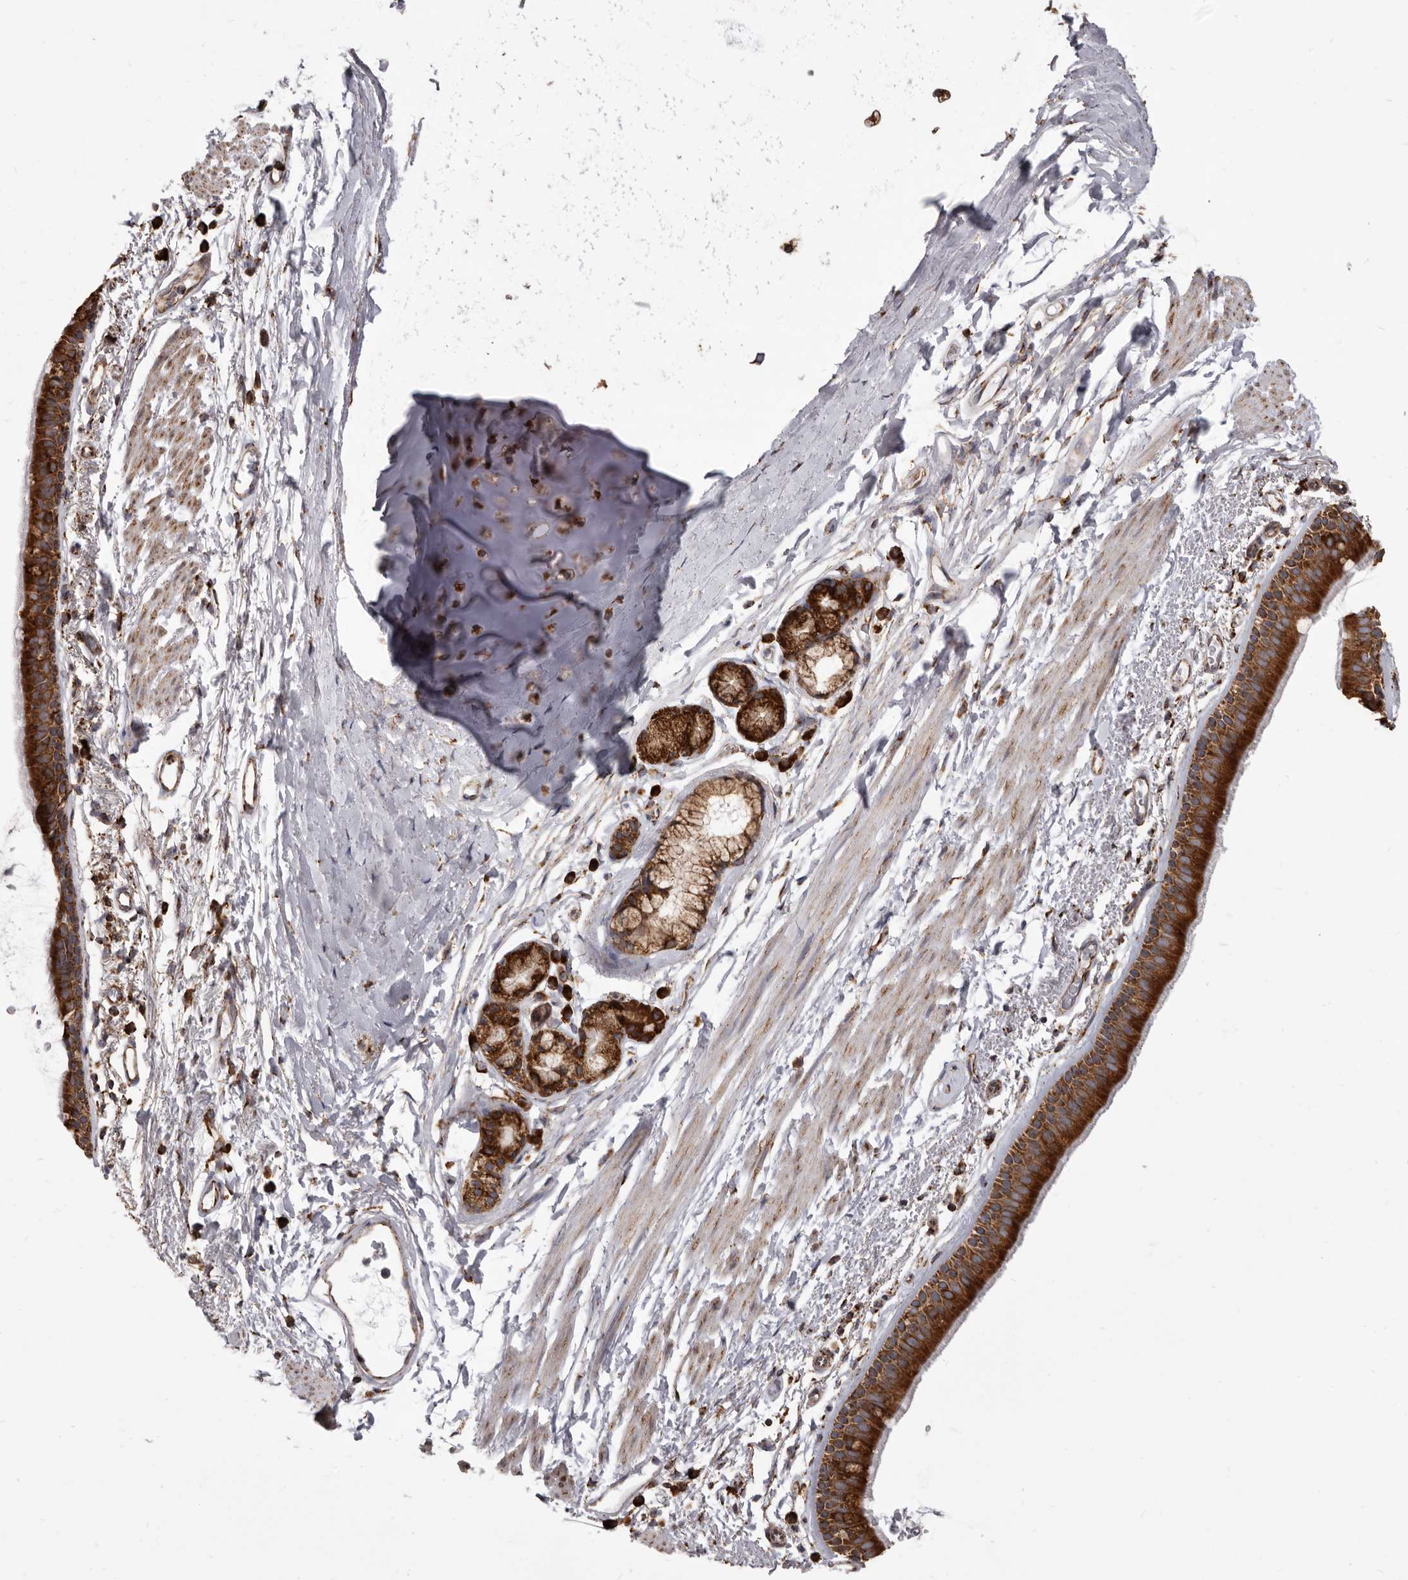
{"staining": {"intensity": "strong", "quantity": ">75%", "location": "cytoplasmic/membranous"}, "tissue": "bronchus", "cell_type": "Respiratory epithelial cells", "image_type": "normal", "snomed": [{"axis": "morphology", "description": "Normal tissue, NOS"}, {"axis": "topography", "description": "Lymph node"}, {"axis": "topography", "description": "Bronchus"}], "caption": "An IHC photomicrograph of unremarkable tissue is shown. Protein staining in brown shows strong cytoplasmic/membranous positivity in bronchus within respiratory epithelial cells.", "gene": "CDK5RAP3", "patient": {"sex": "female", "age": 70}}